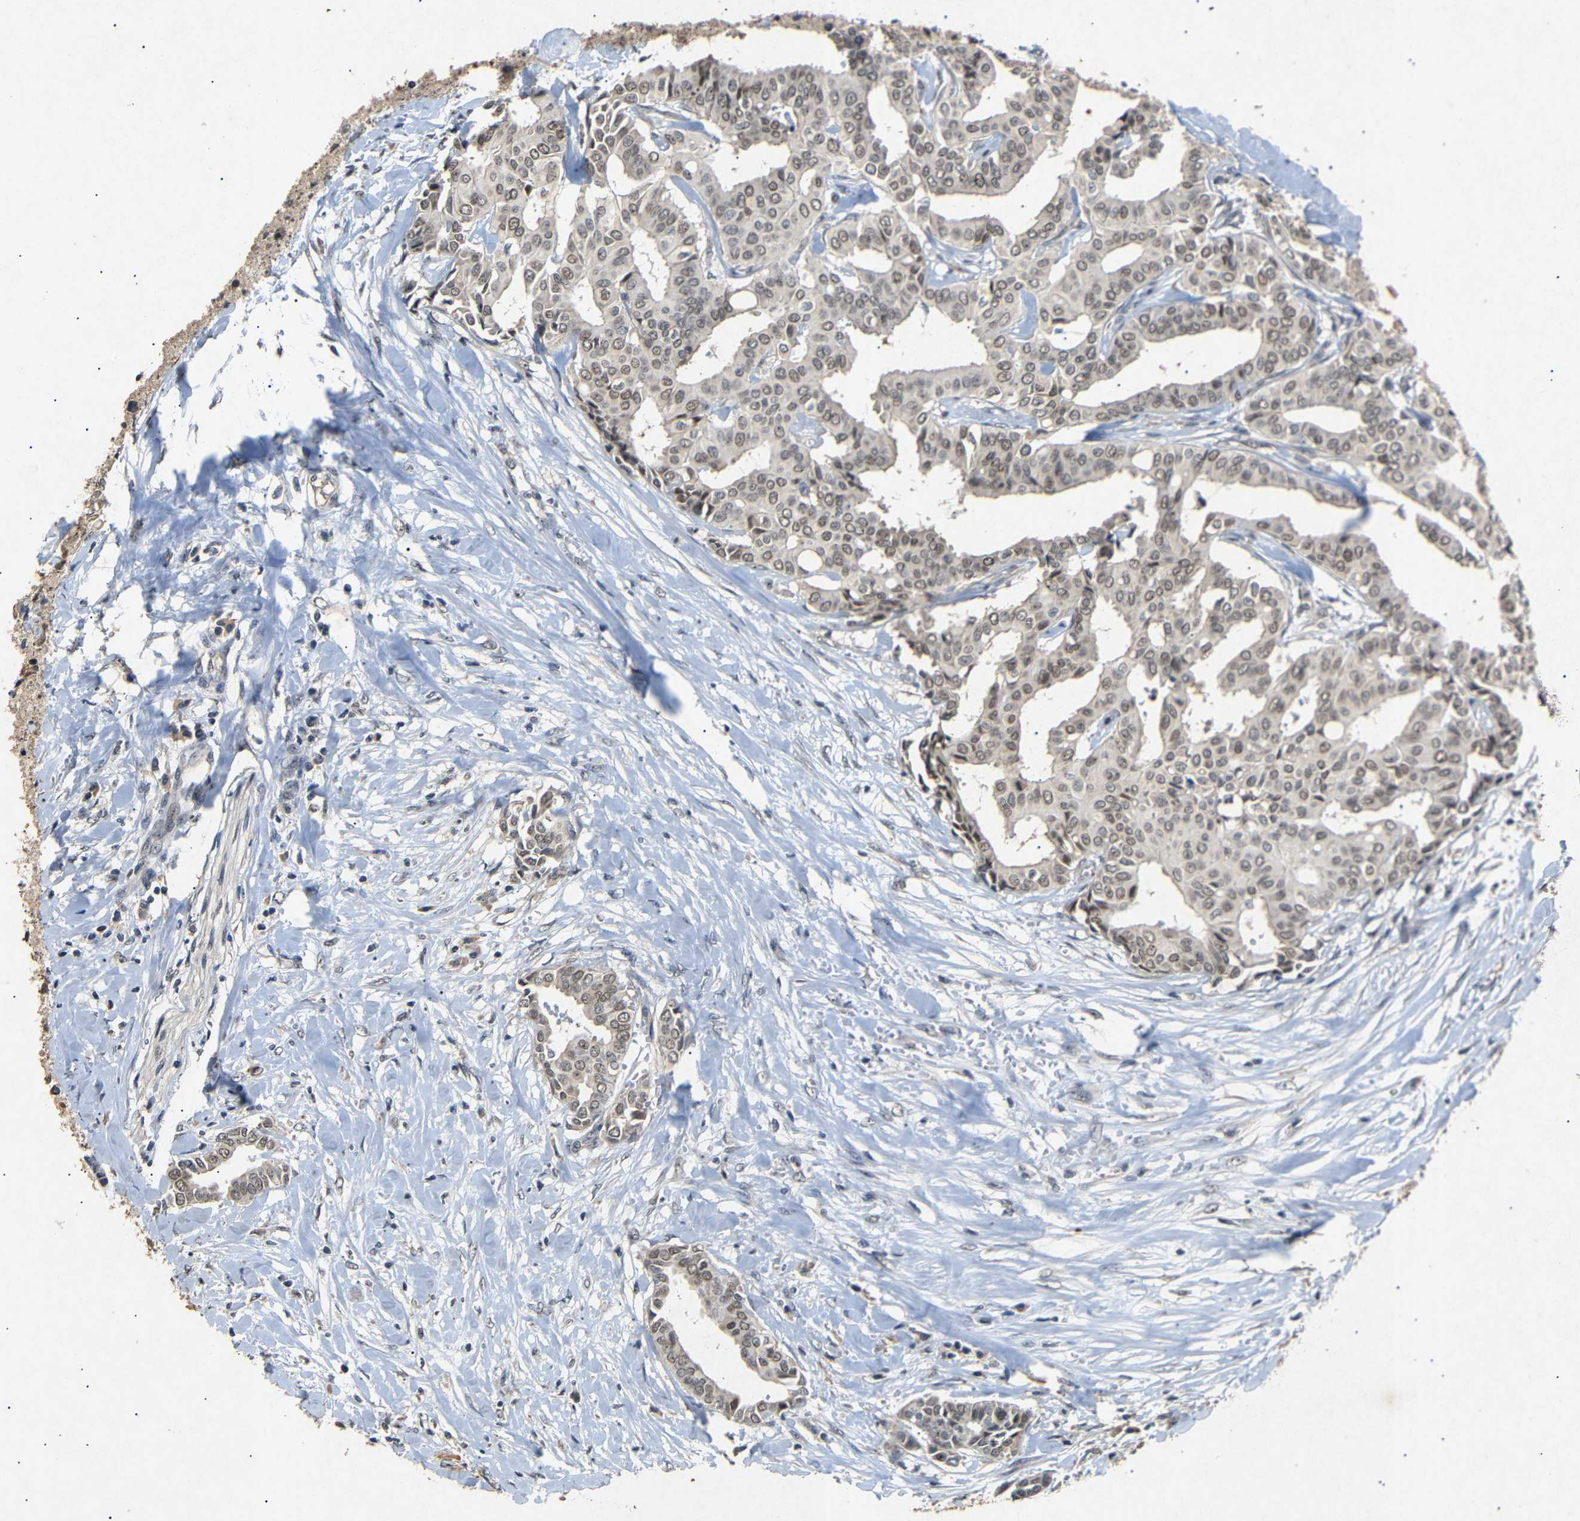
{"staining": {"intensity": "weak", "quantity": ">75%", "location": "cytoplasmic/membranous,nuclear"}, "tissue": "head and neck cancer", "cell_type": "Tumor cells", "image_type": "cancer", "snomed": [{"axis": "morphology", "description": "Adenocarcinoma, NOS"}, {"axis": "topography", "description": "Salivary gland"}, {"axis": "topography", "description": "Head-Neck"}], "caption": "Adenocarcinoma (head and neck) was stained to show a protein in brown. There is low levels of weak cytoplasmic/membranous and nuclear expression in approximately >75% of tumor cells.", "gene": "PARN", "patient": {"sex": "female", "age": 59}}